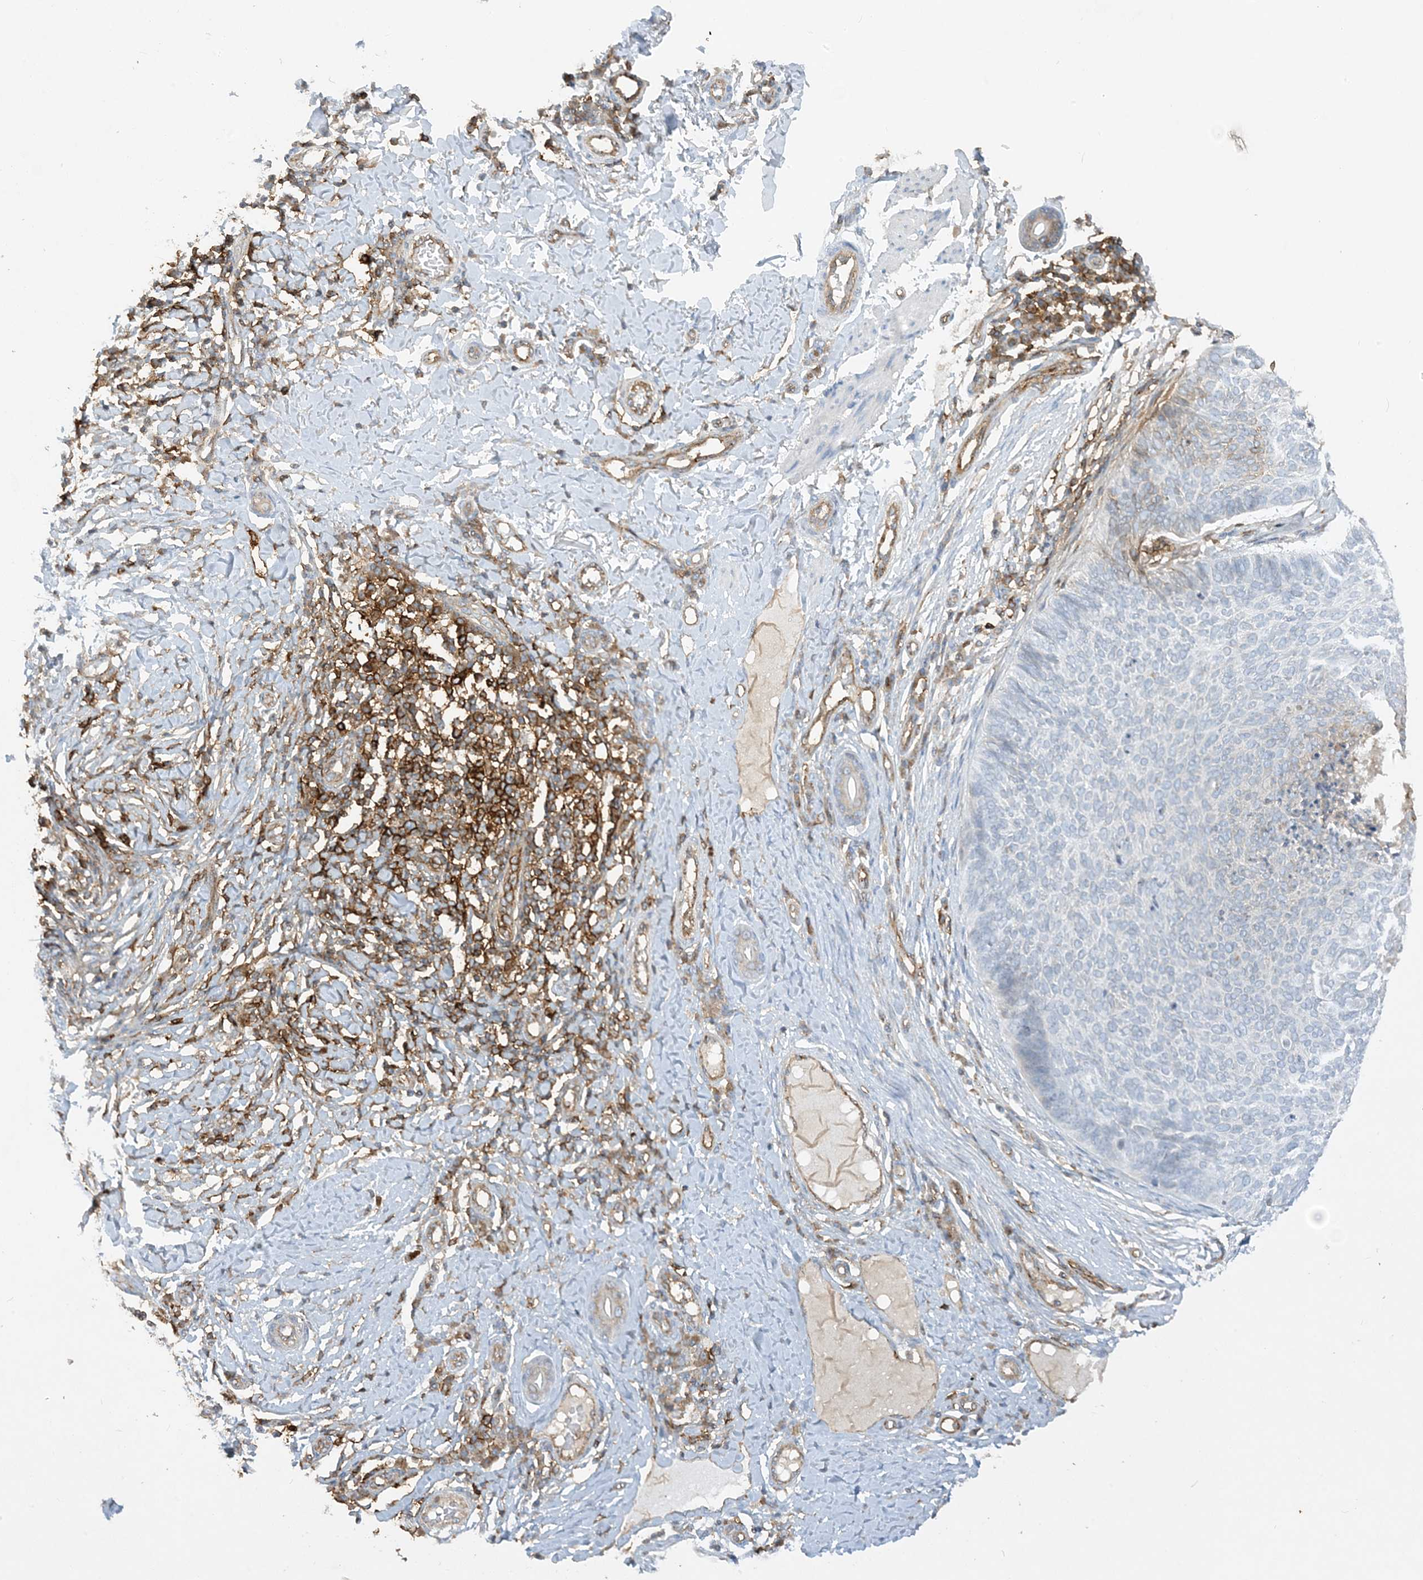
{"staining": {"intensity": "negative", "quantity": "none", "location": "none"}, "tissue": "skin cancer", "cell_type": "Tumor cells", "image_type": "cancer", "snomed": [{"axis": "morphology", "description": "Normal tissue, NOS"}, {"axis": "morphology", "description": "Basal cell carcinoma"}, {"axis": "topography", "description": "Skin"}], "caption": "There is no significant staining in tumor cells of basal cell carcinoma (skin).", "gene": "HLA-E", "patient": {"sex": "male", "age": 50}}